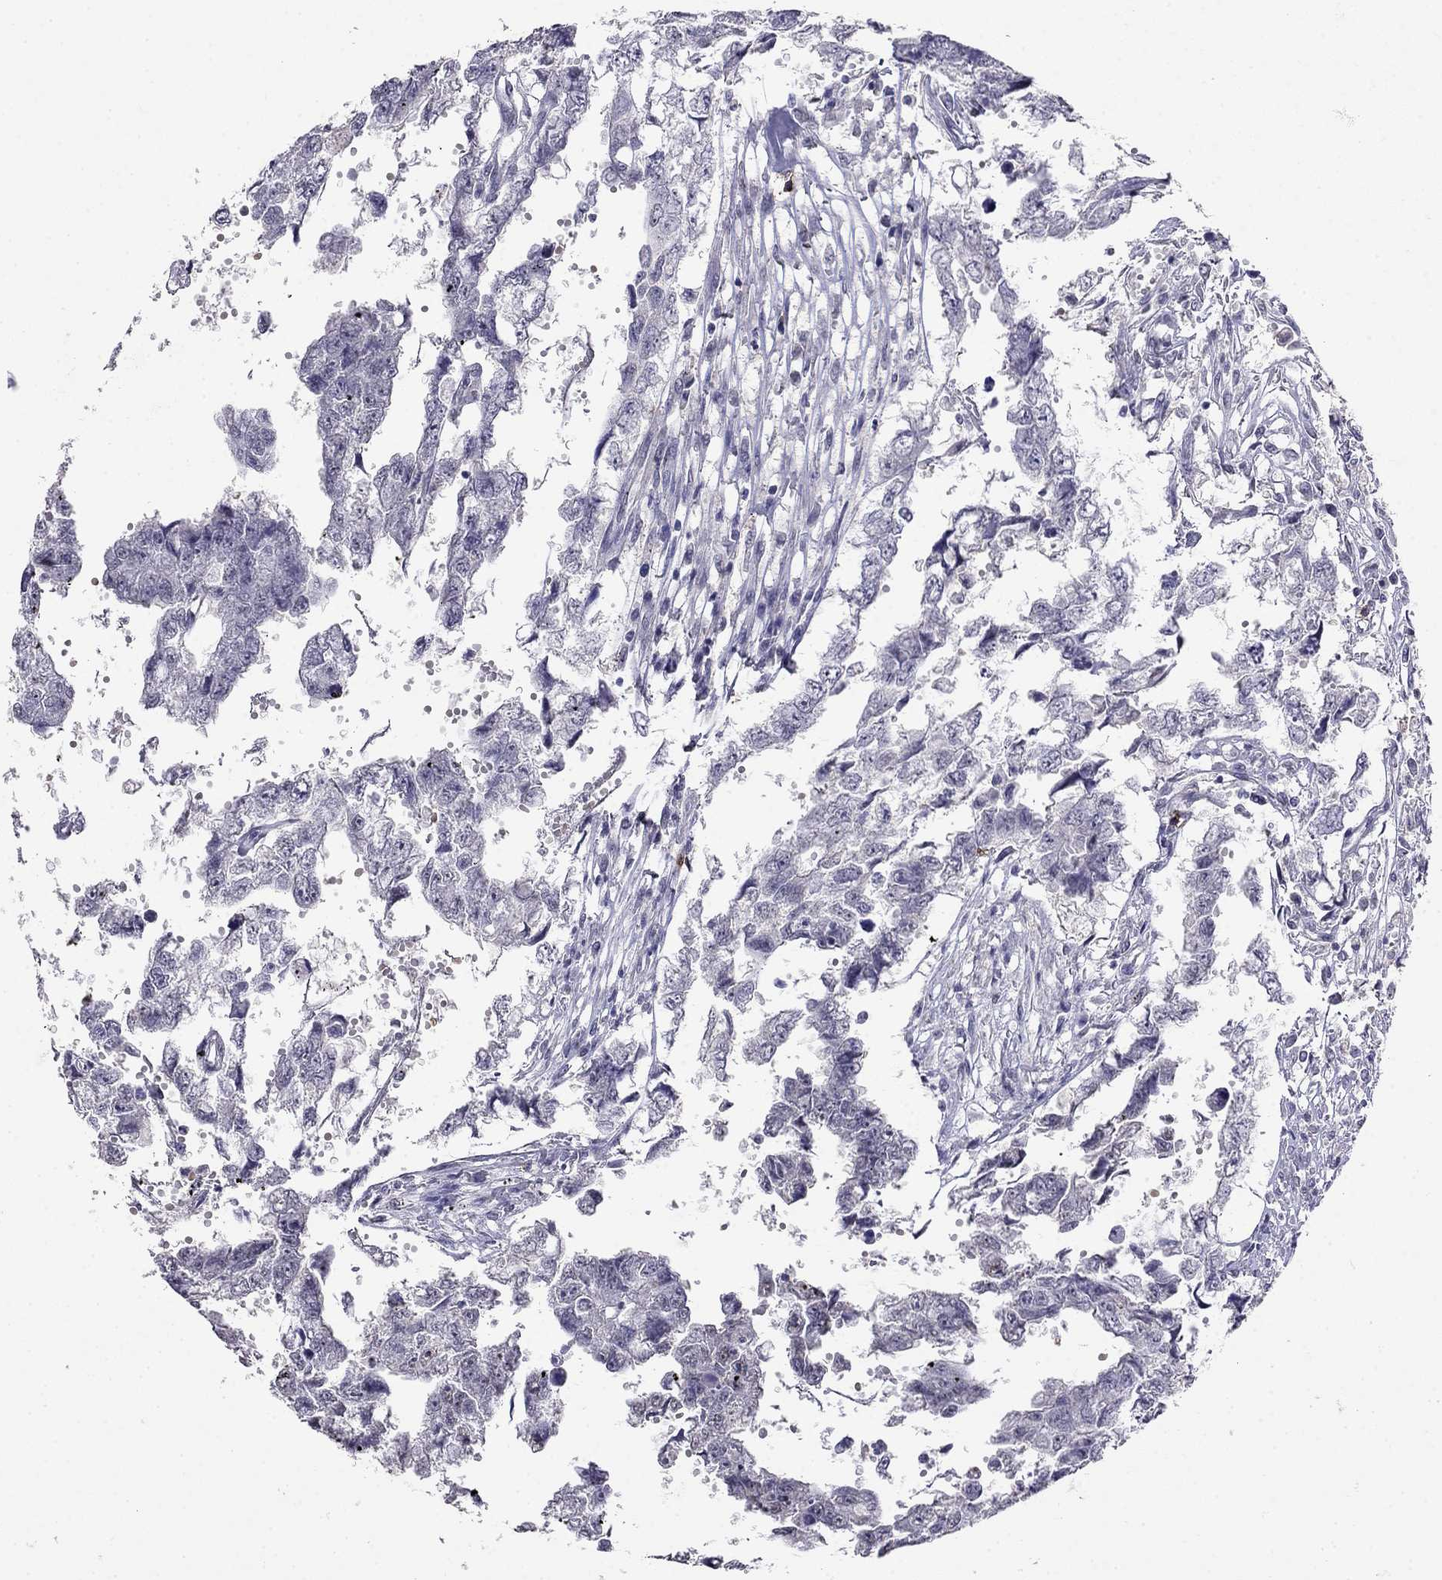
{"staining": {"intensity": "negative", "quantity": "none", "location": "none"}, "tissue": "testis cancer", "cell_type": "Tumor cells", "image_type": "cancer", "snomed": [{"axis": "morphology", "description": "Carcinoma, Embryonal, NOS"}, {"axis": "morphology", "description": "Teratoma, malignant, NOS"}, {"axis": "topography", "description": "Testis"}], "caption": "The IHC photomicrograph has no significant positivity in tumor cells of testis teratoma (malignant) tissue. The staining was performed using DAB (3,3'-diaminobenzidine) to visualize the protein expression in brown, while the nuclei were stained in blue with hematoxylin (Magnification: 20x).", "gene": "CD8B", "patient": {"sex": "male", "age": 44}}